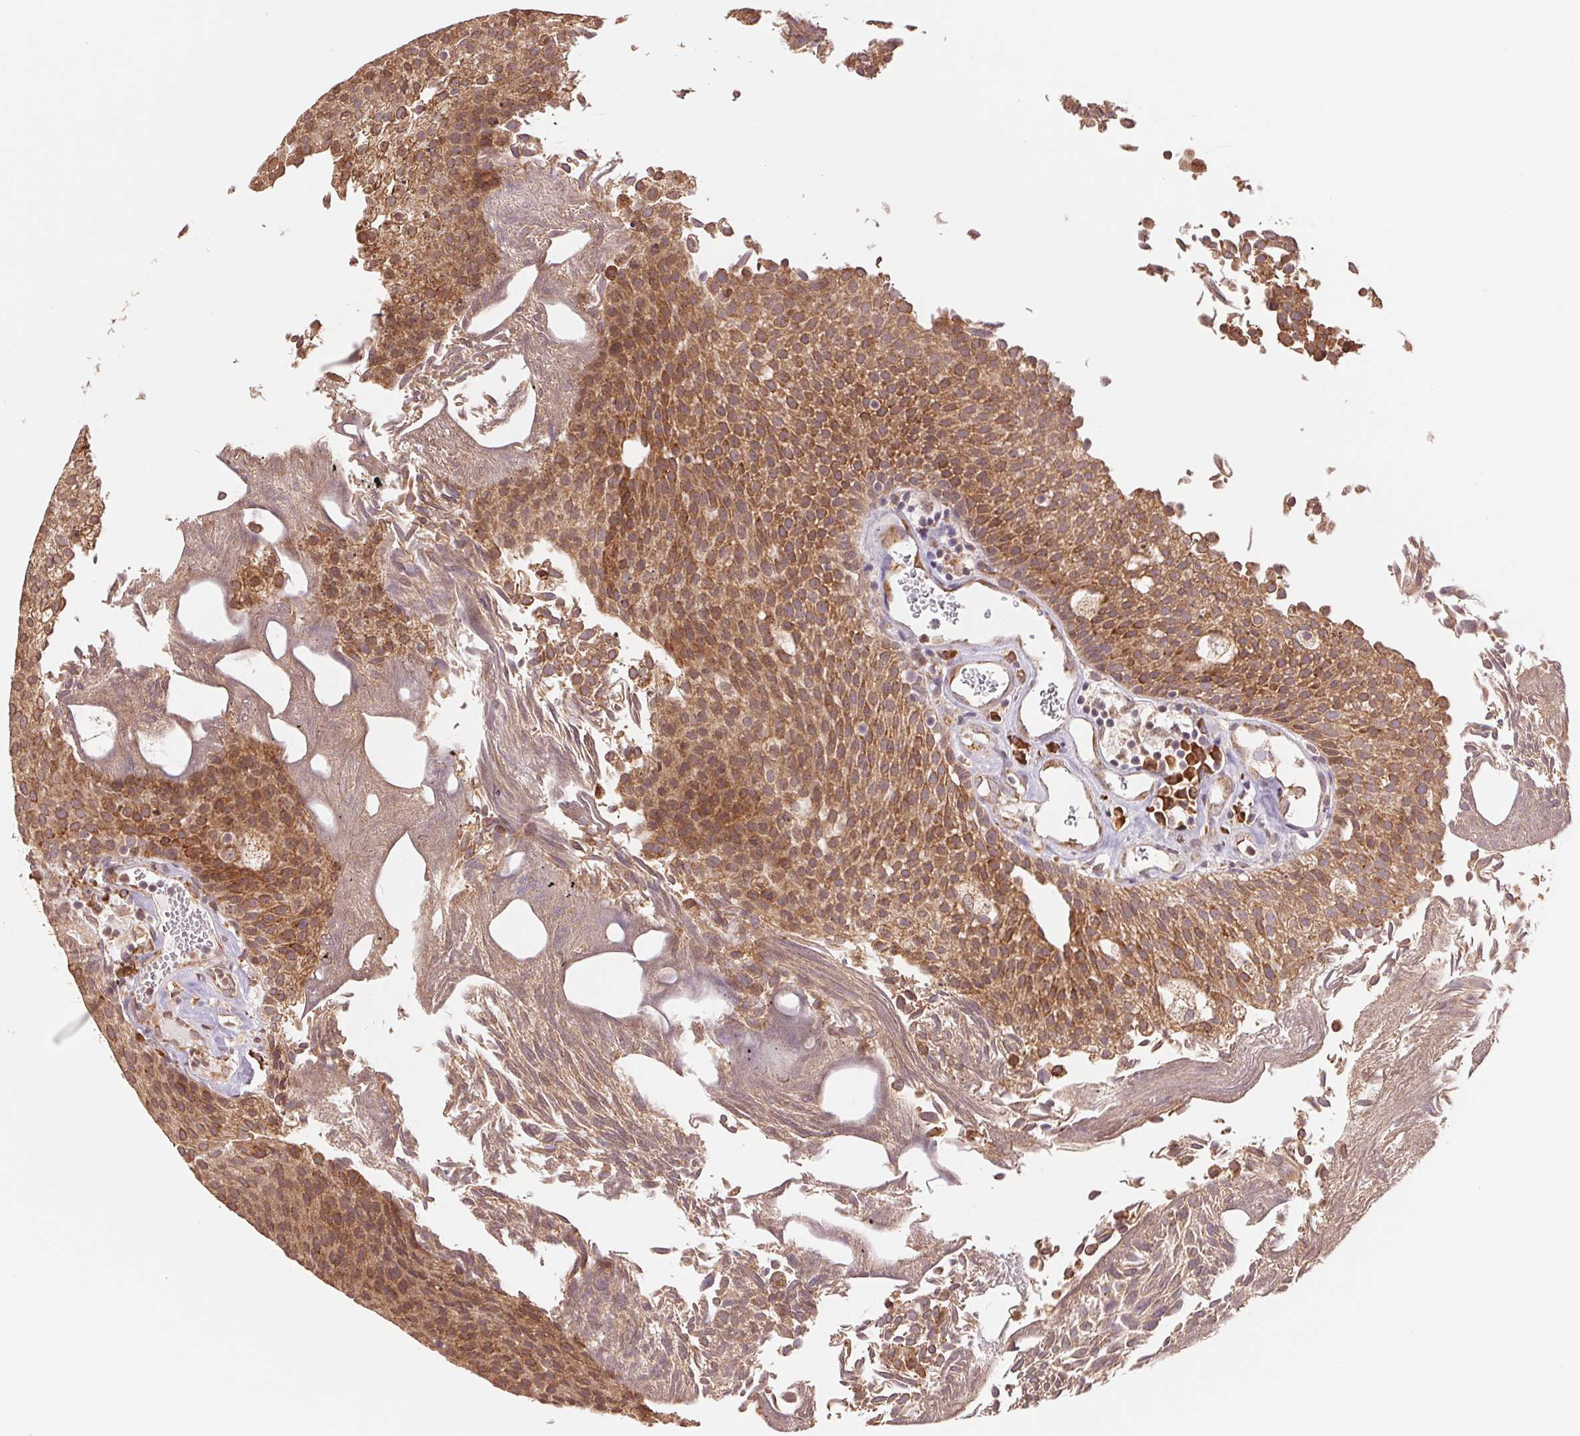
{"staining": {"intensity": "moderate", "quantity": ">75%", "location": "cytoplasmic/membranous"}, "tissue": "urothelial cancer", "cell_type": "Tumor cells", "image_type": "cancer", "snomed": [{"axis": "morphology", "description": "Urothelial carcinoma, Low grade"}, {"axis": "topography", "description": "Urinary bladder"}], "caption": "Immunohistochemistry of human urothelial cancer exhibits medium levels of moderate cytoplasmic/membranous expression in about >75% of tumor cells.", "gene": "RPN1", "patient": {"sex": "female", "age": 79}}